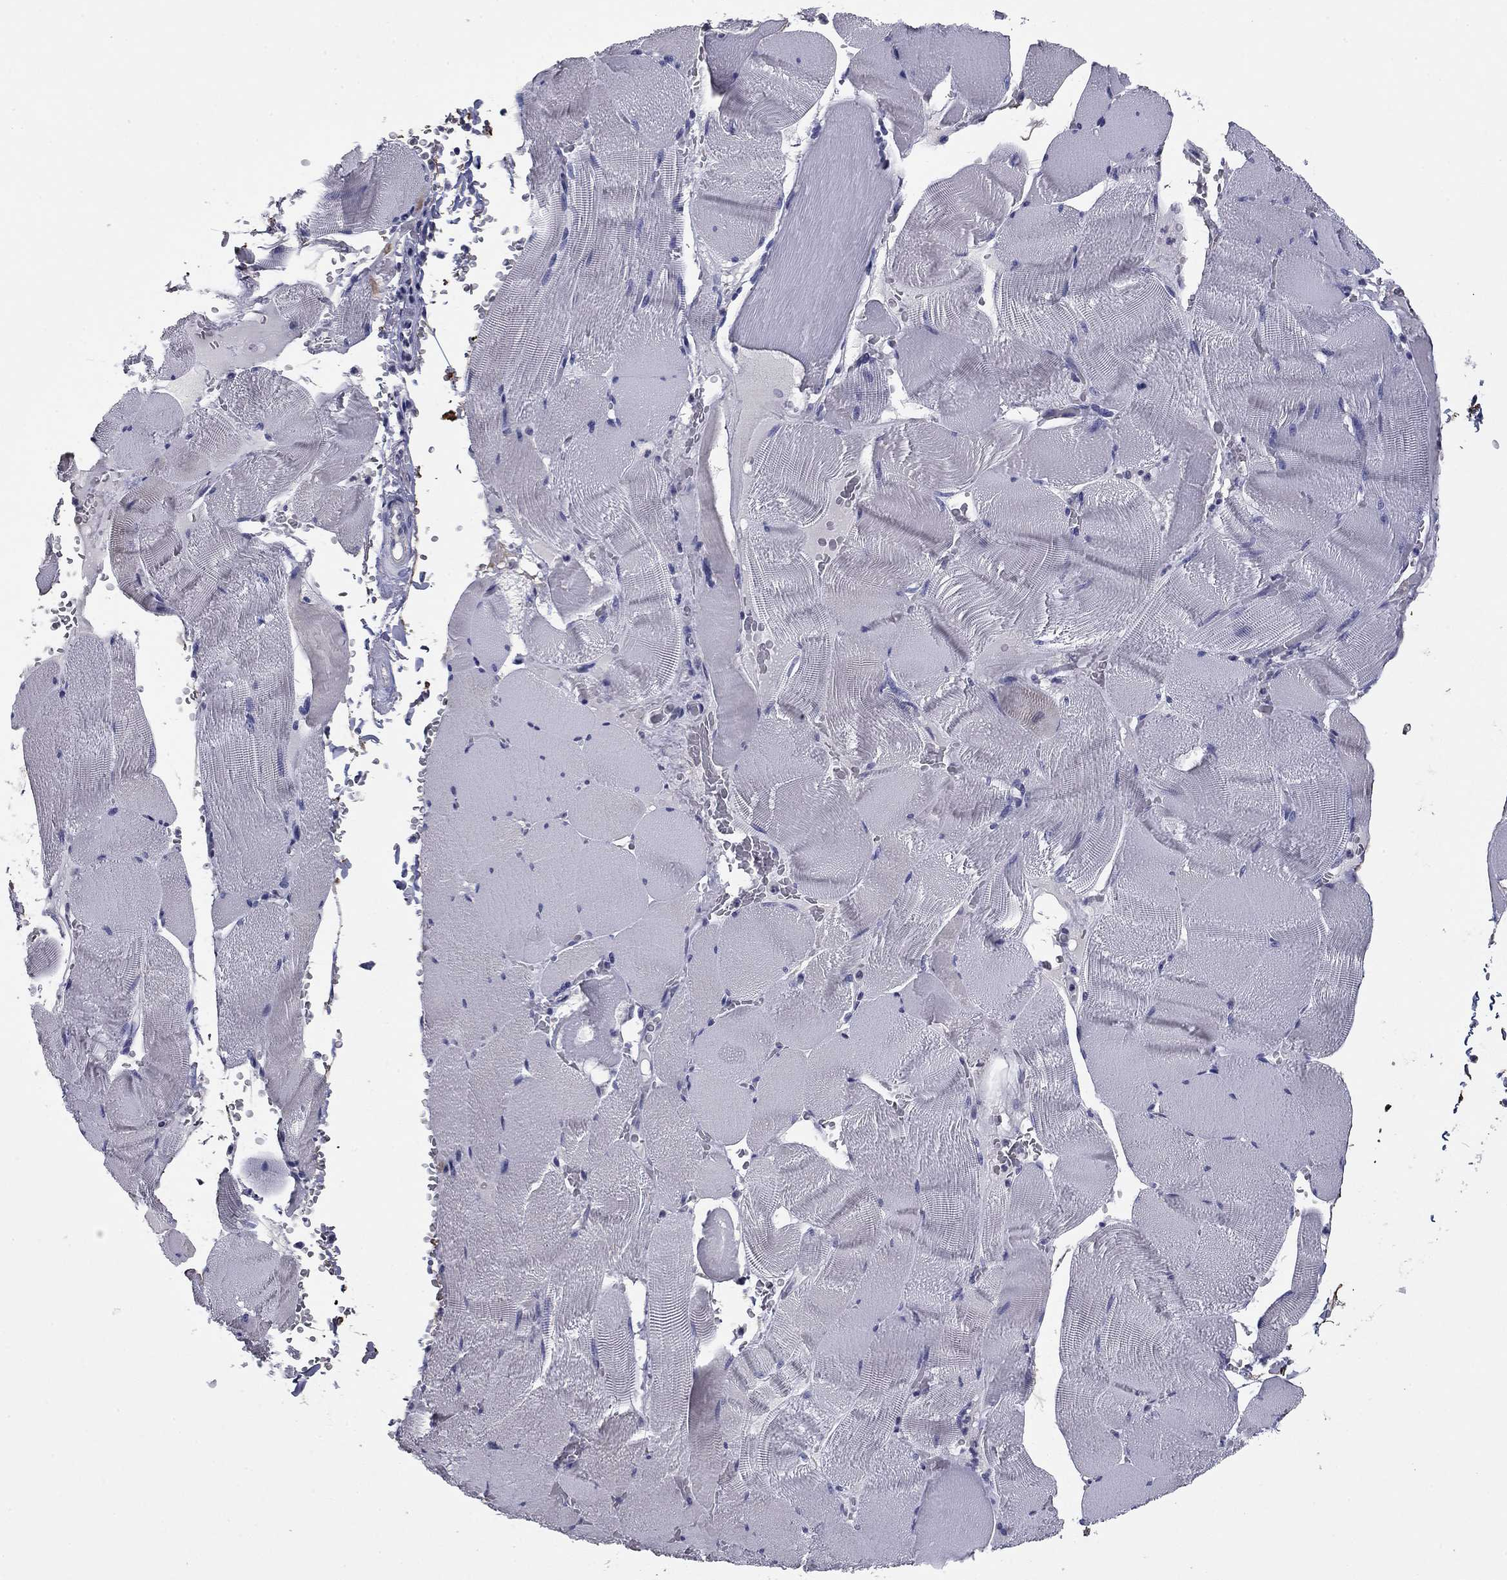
{"staining": {"intensity": "negative", "quantity": "none", "location": "none"}, "tissue": "skeletal muscle", "cell_type": "Myocytes", "image_type": "normal", "snomed": [{"axis": "morphology", "description": "Normal tissue, NOS"}, {"axis": "topography", "description": "Skeletal muscle"}], "caption": "Immunohistochemistry photomicrograph of normal skeletal muscle stained for a protein (brown), which exhibits no staining in myocytes. The staining was performed using DAB to visualize the protein expression in brown, while the nuclei were stained in blue with hematoxylin (Magnification: 20x).", "gene": "REXO5", "patient": {"sex": "male", "age": 56}}